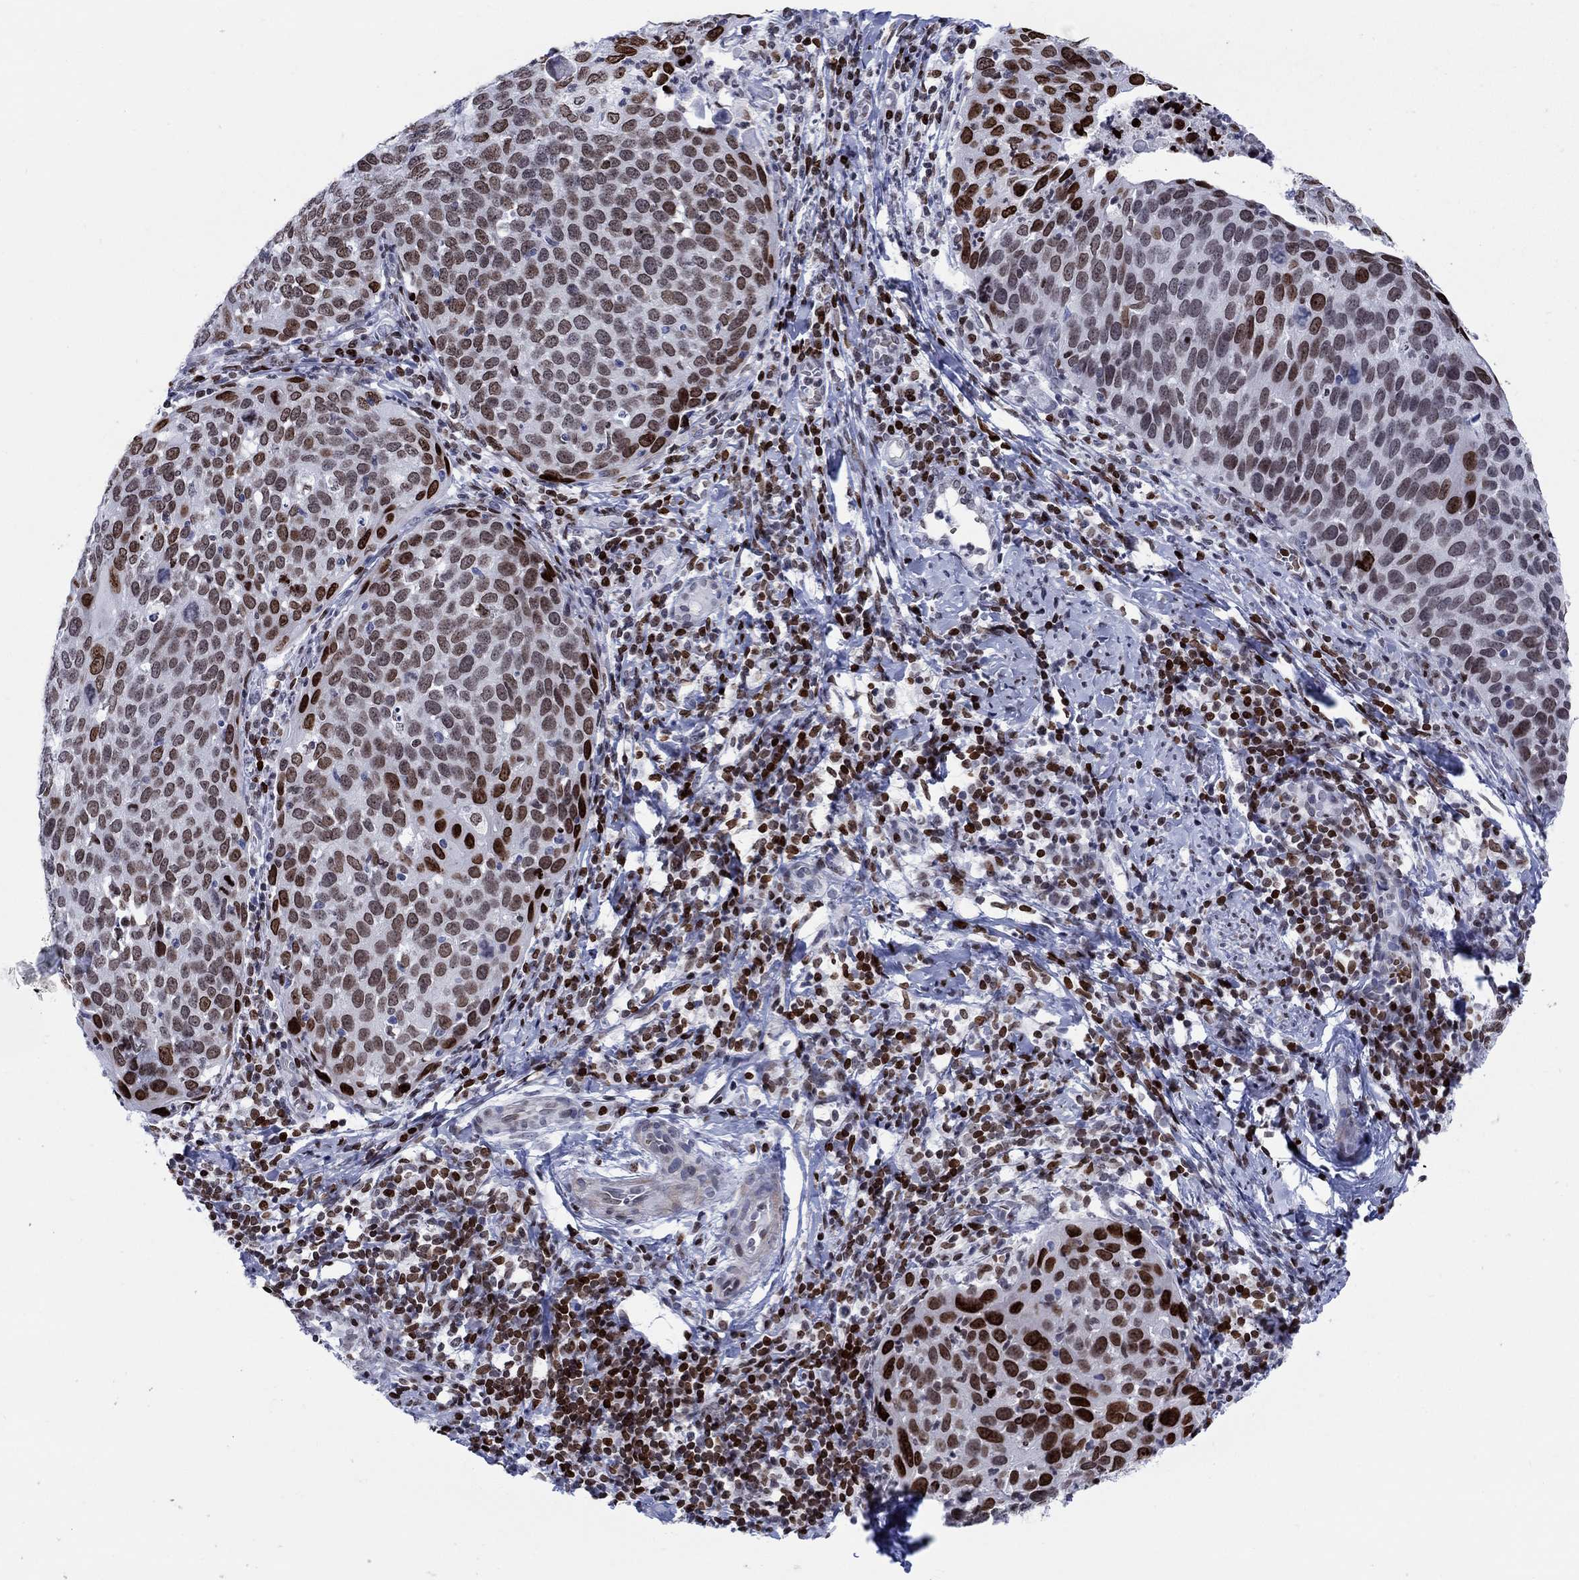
{"staining": {"intensity": "strong", "quantity": "<25%", "location": "nuclear"}, "tissue": "cervical cancer", "cell_type": "Tumor cells", "image_type": "cancer", "snomed": [{"axis": "morphology", "description": "Squamous cell carcinoma, NOS"}, {"axis": "topography", "description": "Cervix"}], "caption": "A brown stain highlights strong nuclear expression of a protein in cervical cancer (squamous cell carcinoma) tumor cells. The protein of interest is stained brown, and the nuclei are stained in blue (DAB IHC with brightfield microscopy, high magnification).", "gene": "HMGA1", "patient": {"sex": "female", "age": 54}}